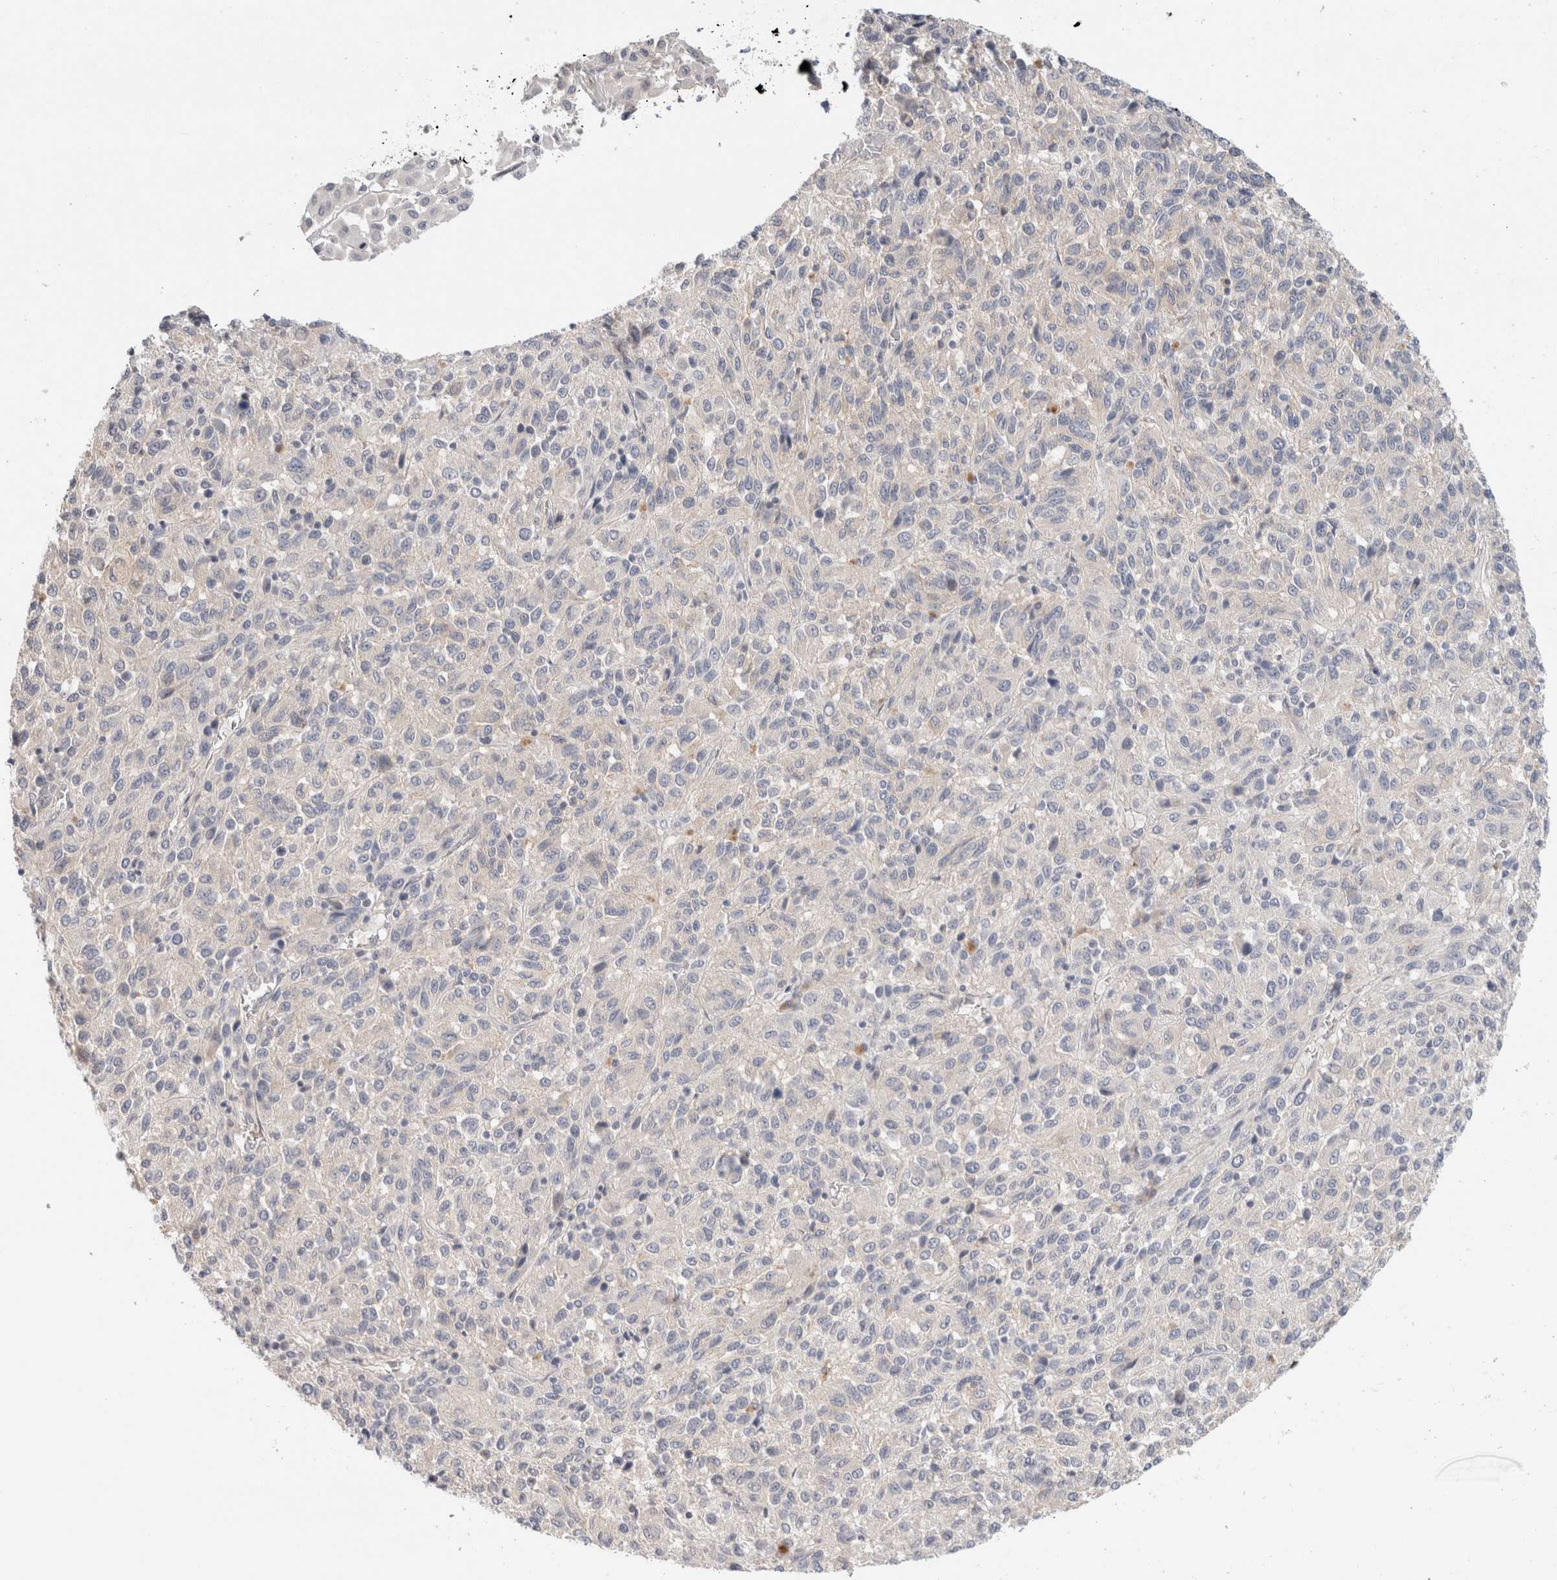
{"staining": {"intensity": "negative", "quantity": "none", "location": "none"}, "tissue": "melanoma", "cell_type": "Tumor cells", "image_type": "cancer", "snomed": [{"axis": "morphology", "description": "Malignant melanoma, Metastatic site"}, {"axis": "topography", "description": "Lung"}], "caption": "Tumor cells show no significant expression in melanoma. (Immunohistochemistry, brightfield microscopy, high magnification).", "gene": "SPRTN", "patient": {"sex": "male", "age": 64}}